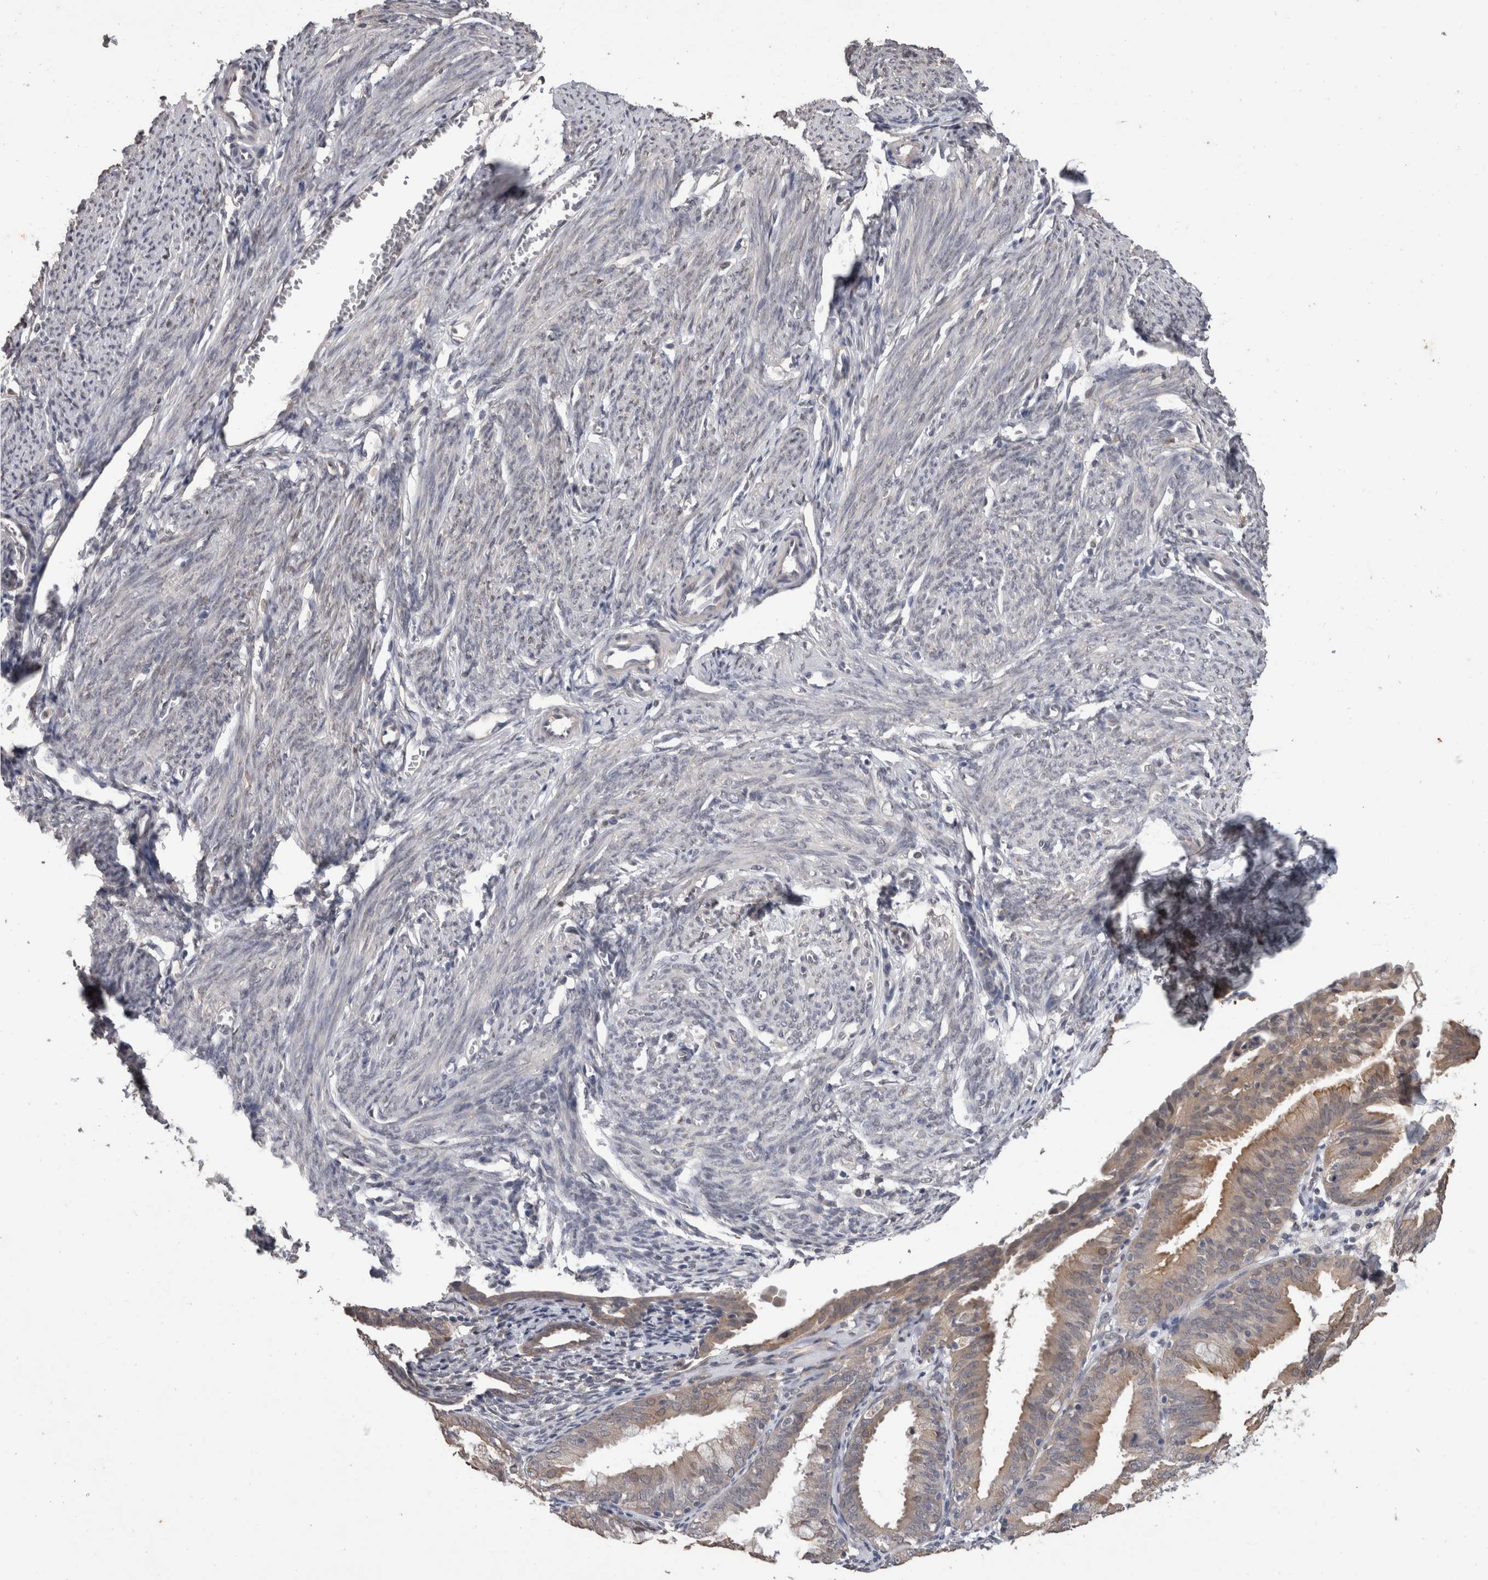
{"staining": {"intensity": "negative", "quantity": "none", "location": "none"}, "tissue": "endometrium", "cell_type": "Cells in endometrial stroma", "image_type": "normal", "snomed": [{"axis": "morphology", "description": "Normal tissue, NOS"}, {"axis": "morphology", "description": "Adenocarcinoma, NOS"}, {"axis": "topography", "description": "Endometrium"}], "caption": "There is no significant staining in cells in endometrial stroma of endometrium. The staining is performed using DAB brown chromogen with nuclei counter-stained in using hematoxylin.", "gene": "FHOD3", "patient": {"sex": "female", "age": 57}}